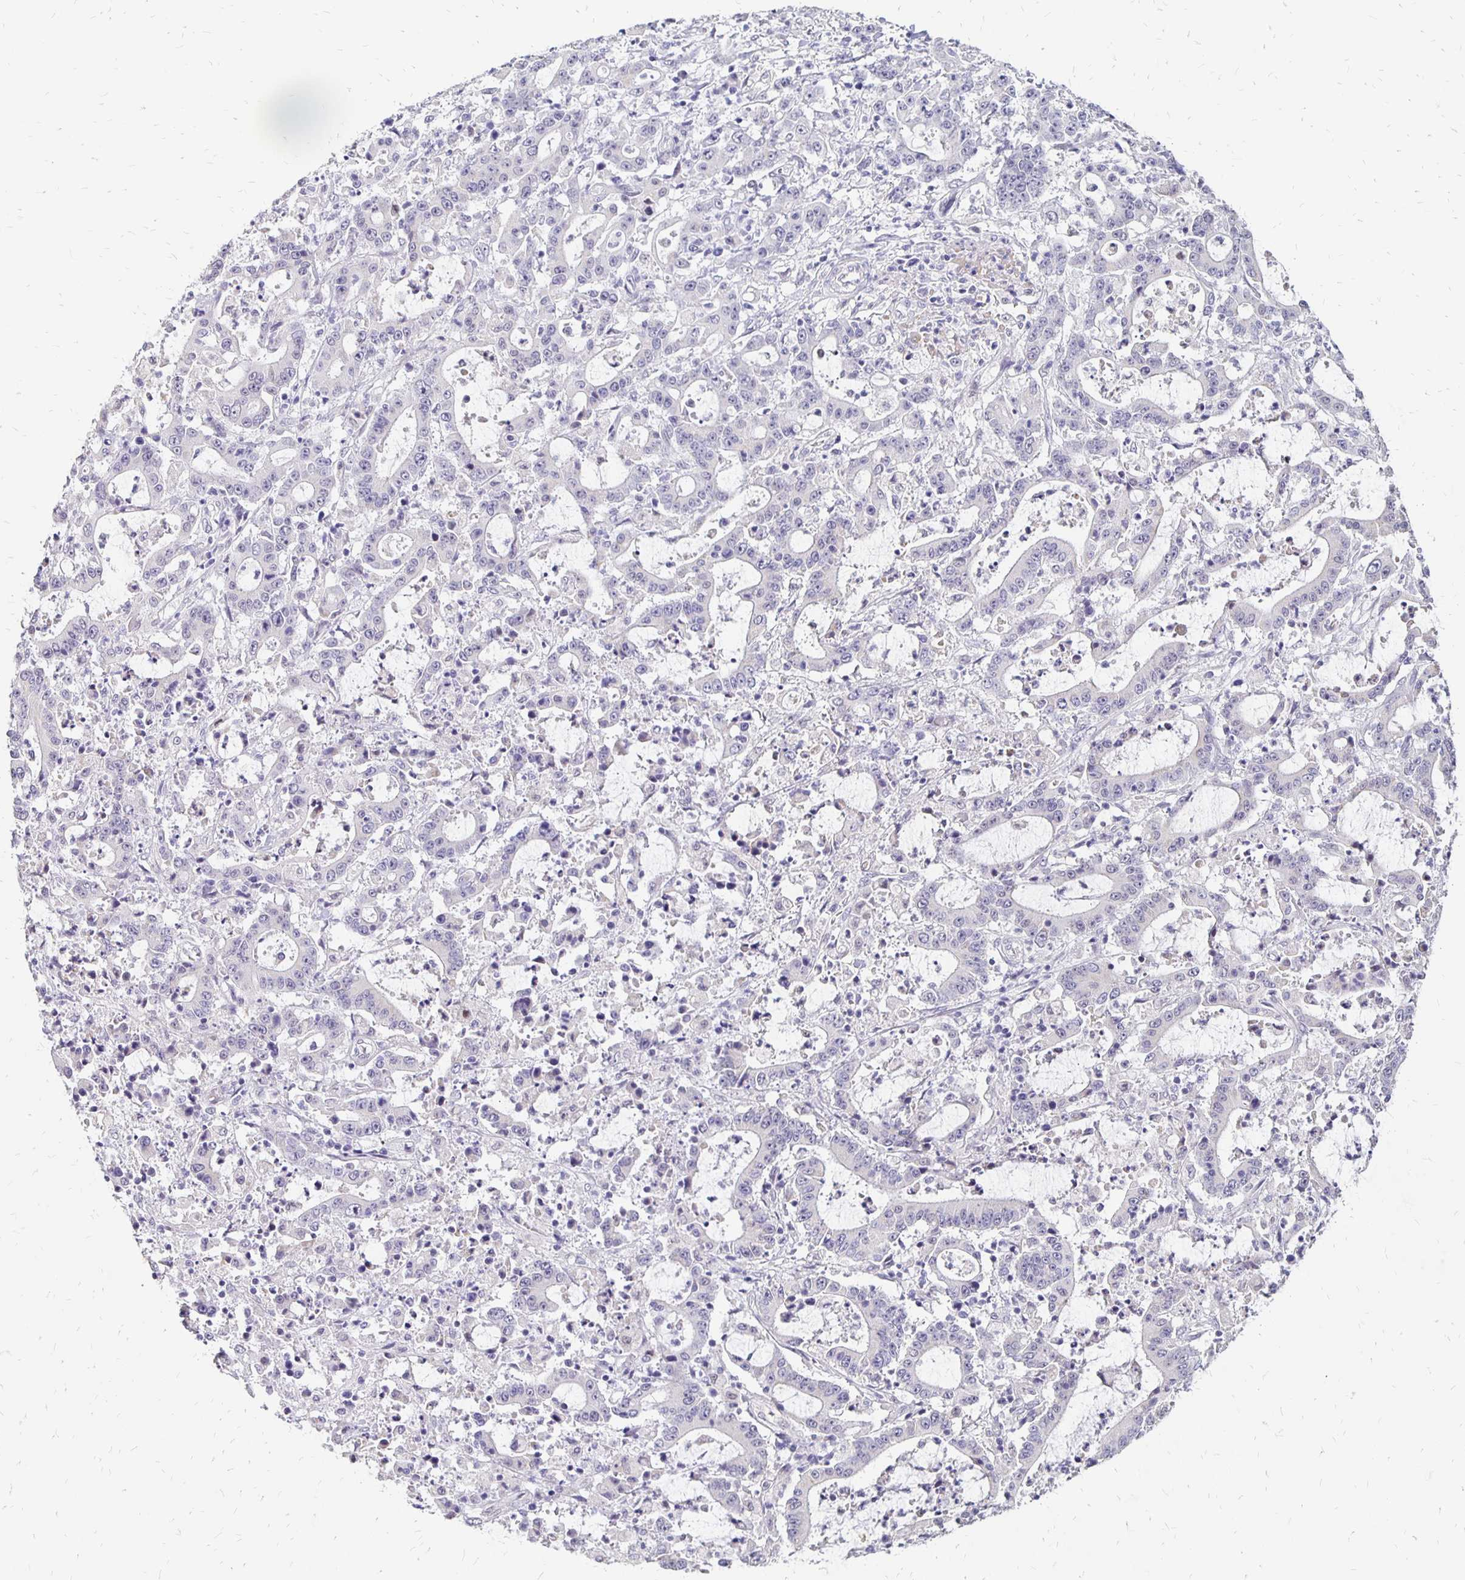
{"staining": {"intensity": "negative", "quantity": "none", "location": "none"}, "tissue": "stomach cancer", "cell_type": "Tumor cells", "image_type": "cancer", "snomed": [{"axis": "morphology", "description": "Adenocarcinoma, NOS"}, {"axis": "topography", "description": "Stomach, upper"}], "caption": "Tumor cells are negative for protein expression in human stomach cancer.", "gene": "ATOSB", "patient": {"sex": "male", "age": 68}}